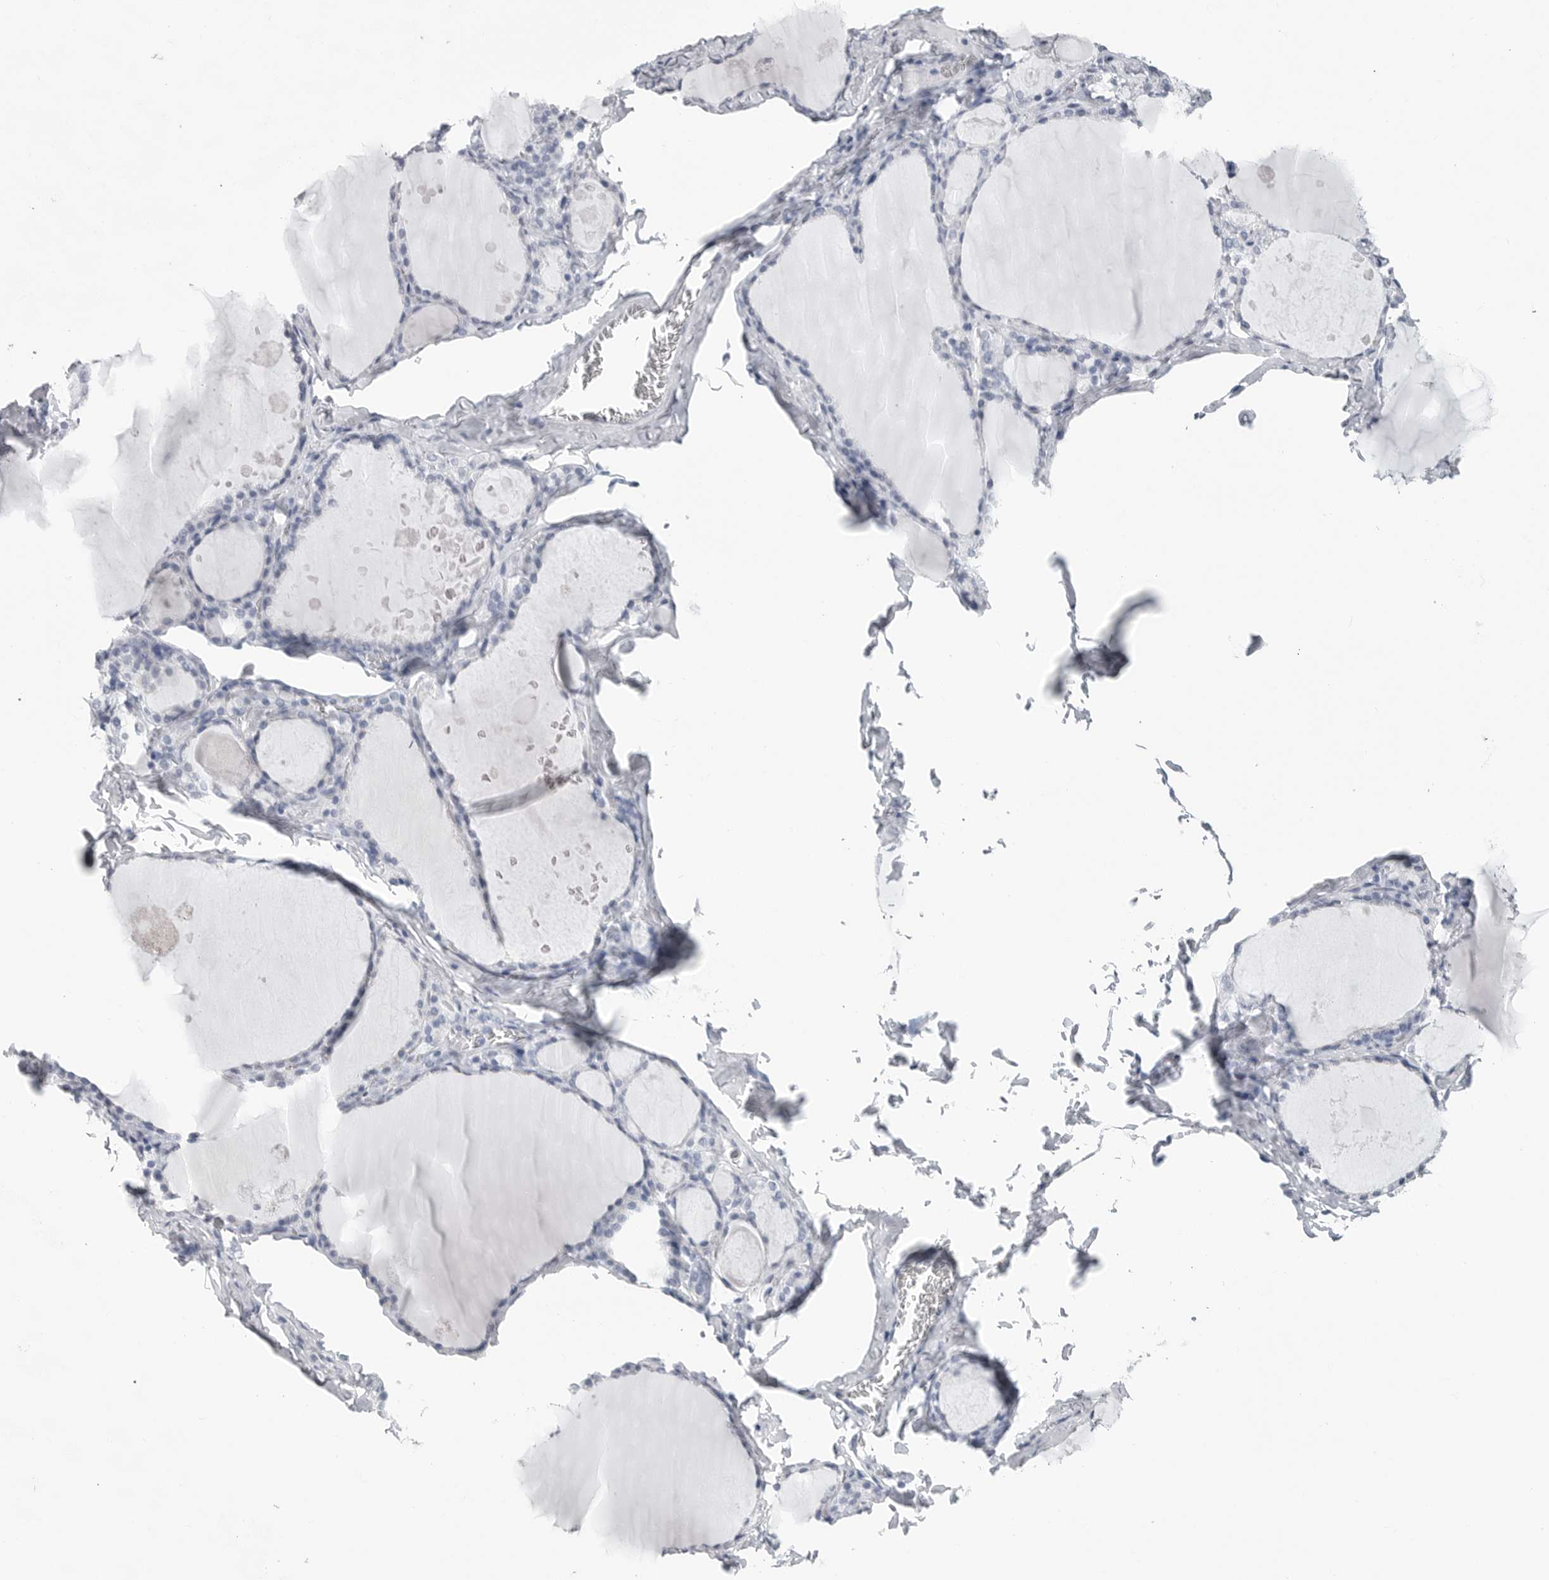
{"staining": {"intensity": "negative", "quantity": "none", "location": "none"}, "tissue": "thyroid gland", "cell_type": "Glandular cells", "image_type": "normal", "snomed": [{"axis": "morphology", "description": "Normal tissue, NOS"}, {"axis": "topography", "description": "Thyroid gland"}], "caption": "Immunohistochemistry image of benign human thyroid gland stained for a protein (brown), which demonstrates no staining in glandular cells.", "gene": "CSH1", "patient": {"sex": "male", "age": 56}}